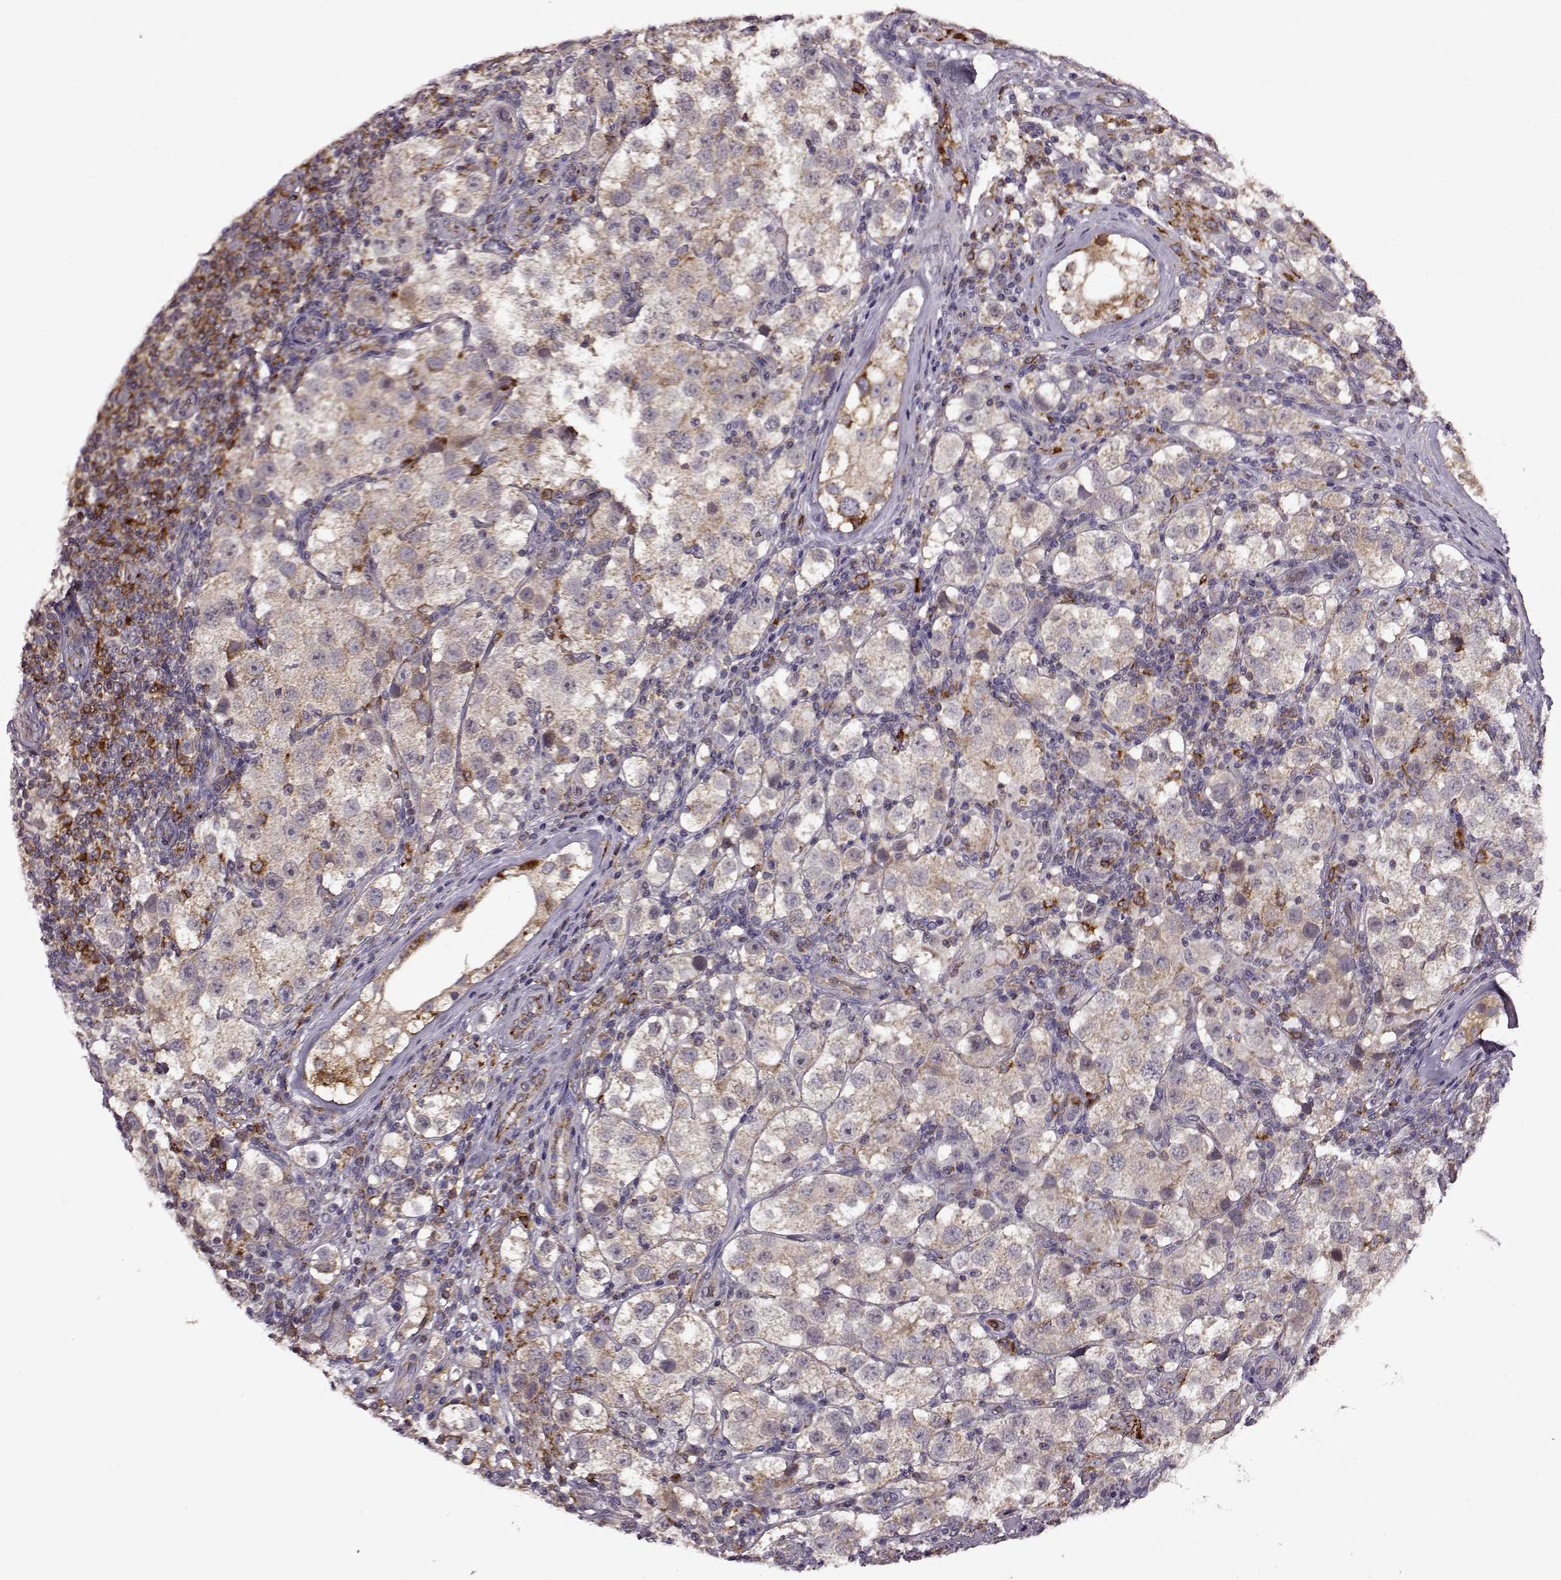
{"staining": {"intensity": "moderate", "quantity": ">75%", "location": "cytoplasmic/membranous"}, "tissue": "testis cancer", "cell_type": "Tumor cells", "image_type": "cancer", "snomed": [{"axis": "morphology", "description": "Seminoma, NOS"}, {"axis": "topography", "description": "Testis"}], "caption": "Brown immunohistochemical staining in testis cancer shows moderate cytoplasmic/membranous staining in approximately >75% of tumor cells.", "gene": "MTSS1", "patient": {"sex": "male", "age": 37}}